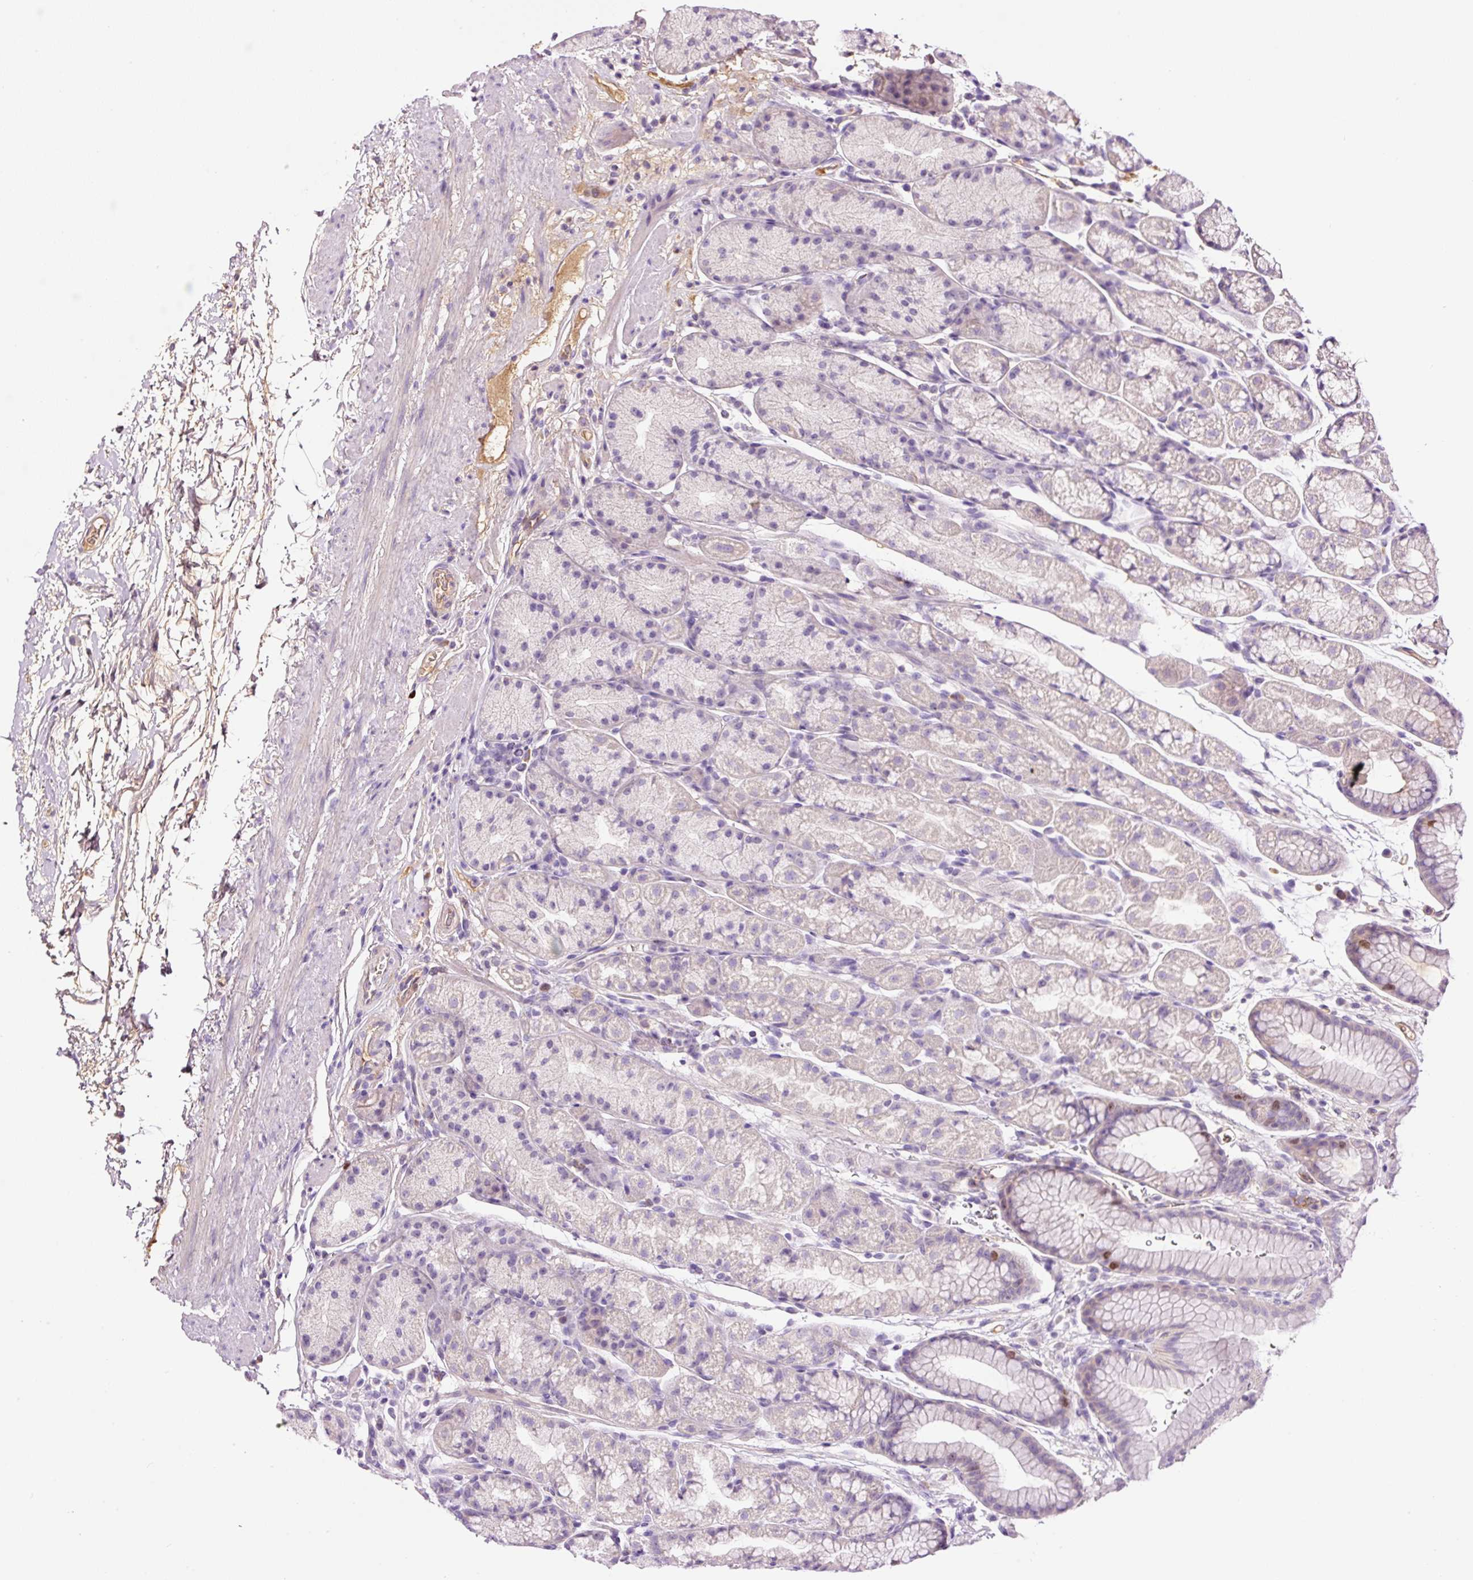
{"staining": {"intensity": "moderate", "quantity": "<25%", "location": "nuclear"}, "tissue": "stomach", "cell_type": "Glandular cells", "image_type": "normal", "snomed": [{"axis": "morphology", "description": "Normal tissue, NOS"}, {"axis": "topography", "description": "Stomach, lower"}], "caption": "Protein staining by immunohistochemistry reveals moderate nuclear positivity in about <25% of glandular cells in unremarkable stomach. (Brightfield microscopy of DAB IHC at high magnification).", "gene": "DPPA4", "patient": {"sex": "male", "age": 67}}